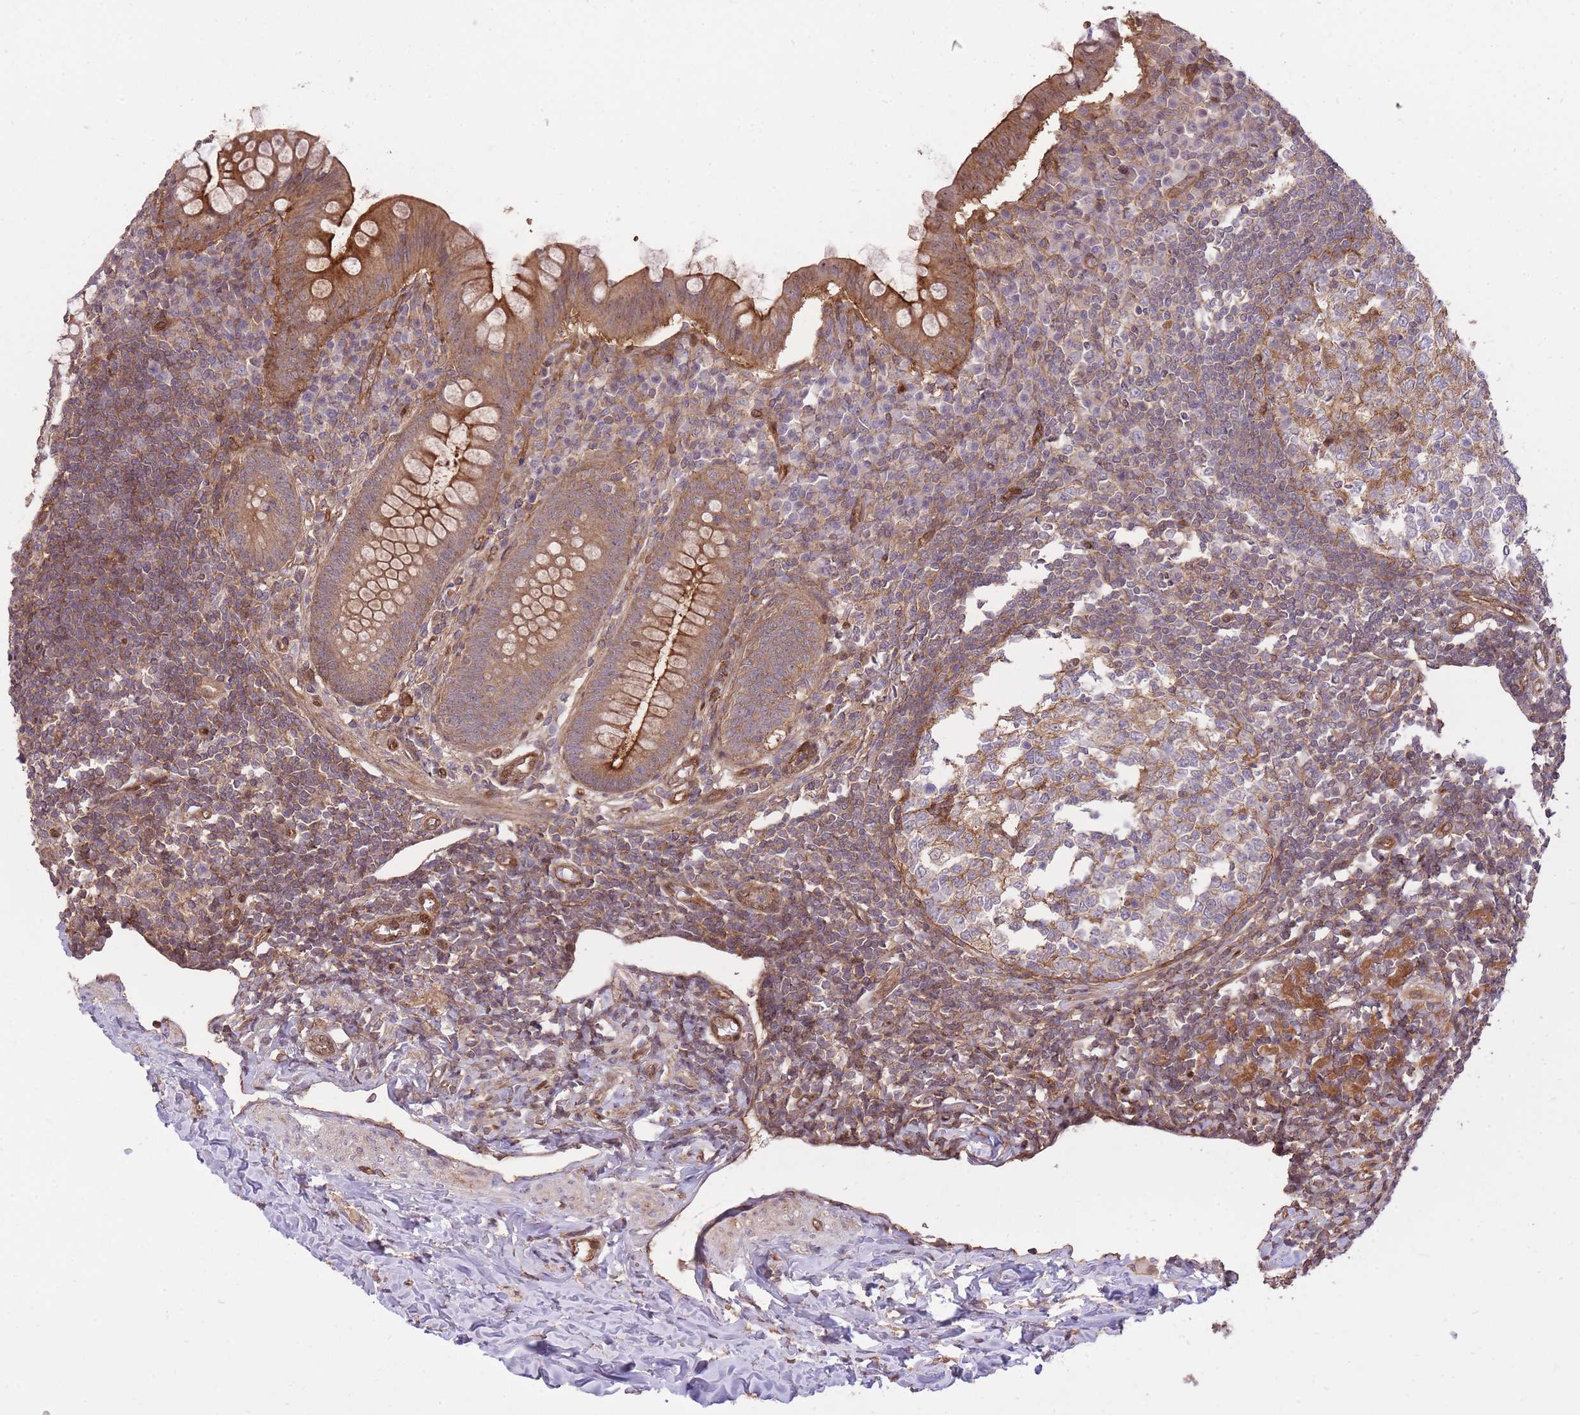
{"staining": {"intensity": "moderate", "quantity": ">75%", "location": "cytoplasmic/membranous"}, "tissue": "appendix", "cell_type": "Glandular cells", "image_type": "normal", "snomed": [{"axis": "morphology", "description": "Normal tissue, NOS"}, {"axis": "topography", "description": "Appendix"}], "caption": "Glandular cells exhibit medium levels of moderate cytoplasmic/membranous expression in approximately >75% of cells in benign appendix.", "gene": "PLD1", "patient": {"sex": "female", "age": 33}}